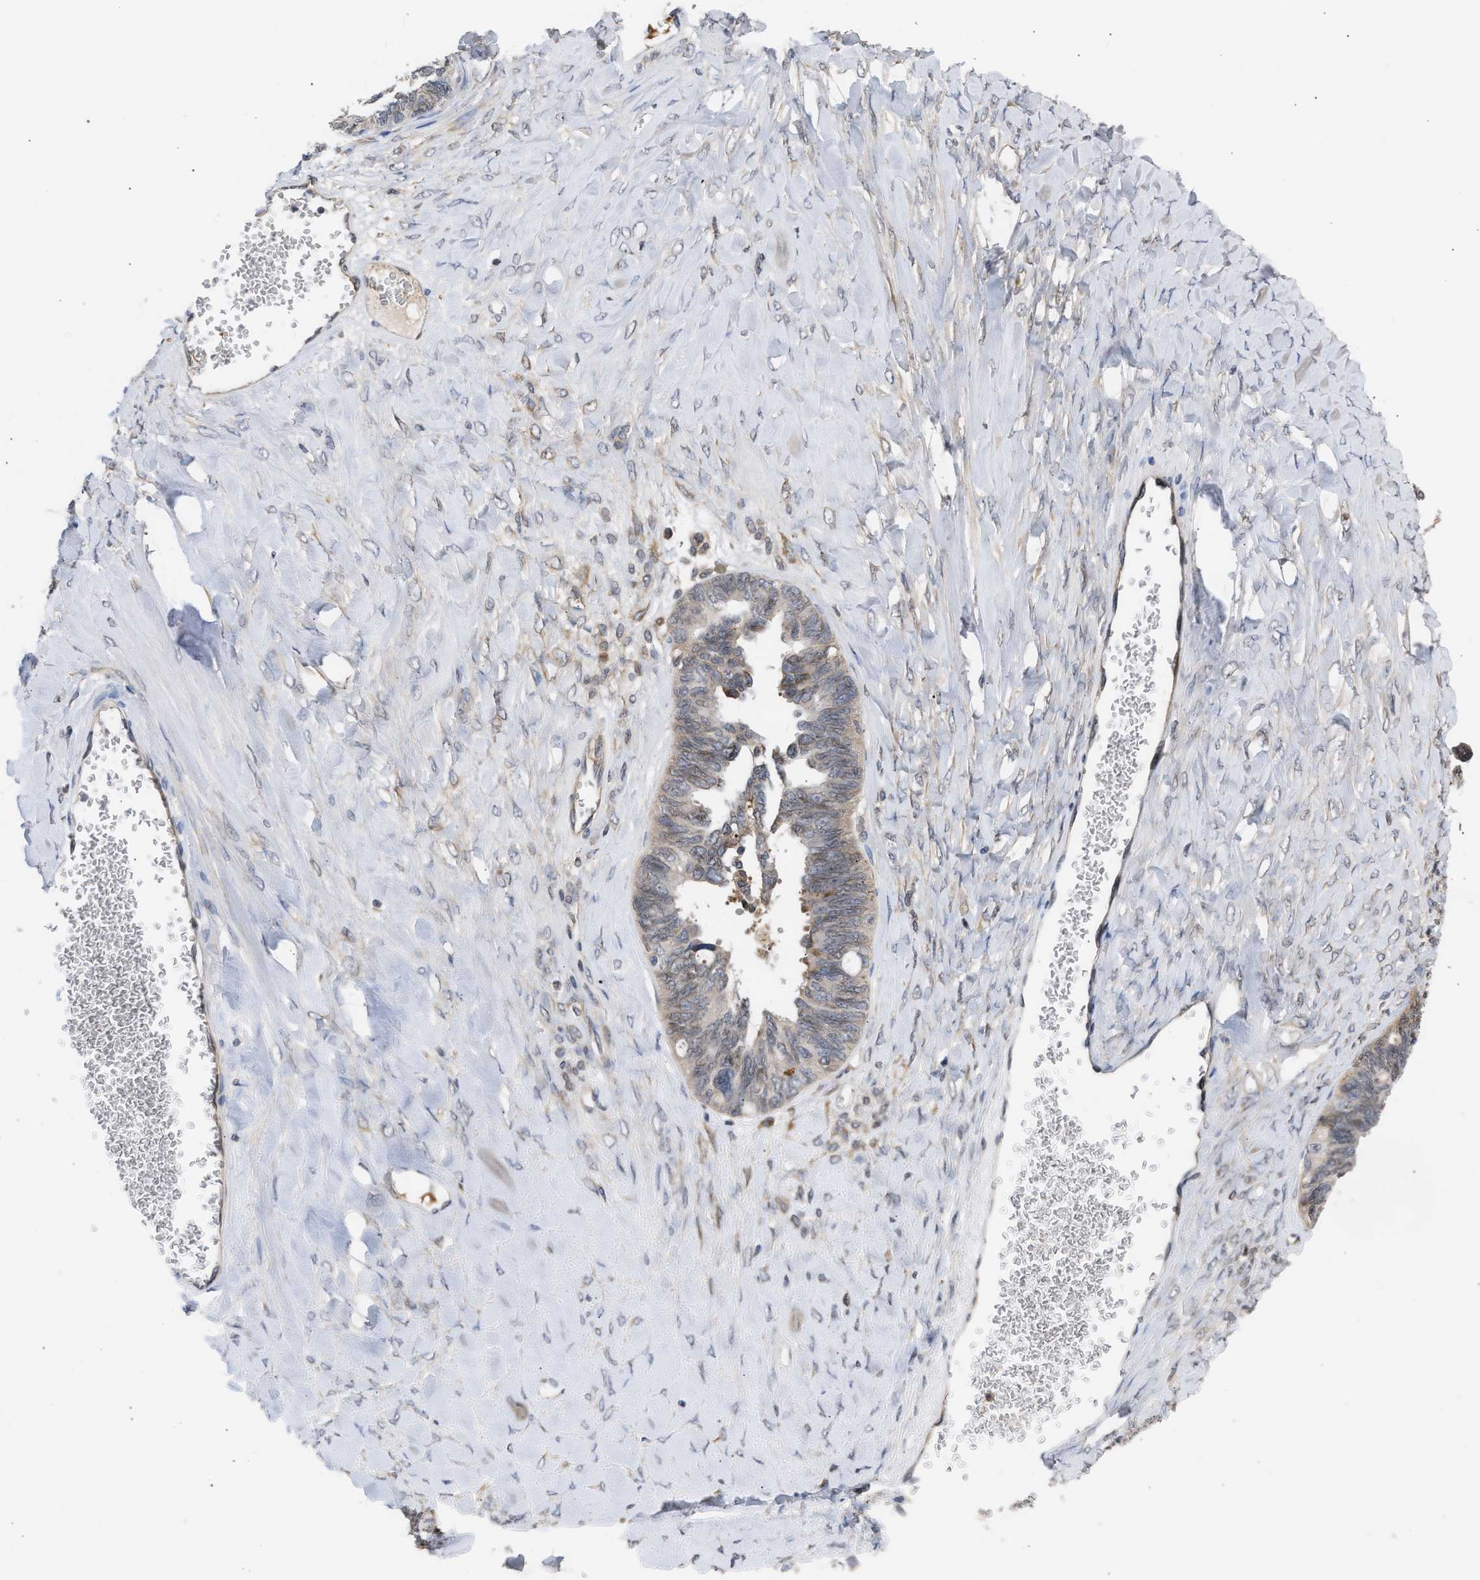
{"staining": {"intensity": "negative", "quantity": "none", "location": "none"}, "tissue": "ovarian cancer", "cell_type": "Tumor cells", "image_type": "cancer", "snomed": [{"axis": "morphology", "description": "Cystadenocarcinoma, serous, NOS"}, {"axis": "topography", "description": "Ovary"}], "caption": "A photomicrograph of ovarian cancer stained for a protein demonstrates no brown staining in tumor cells. (DAB (3,3'-diaminobenzidine) immunohistochemistry visualized using brightfield microscopy, high magnification).", "gene": "NUP62", "patient": {"sex": "female", "age": 79}}